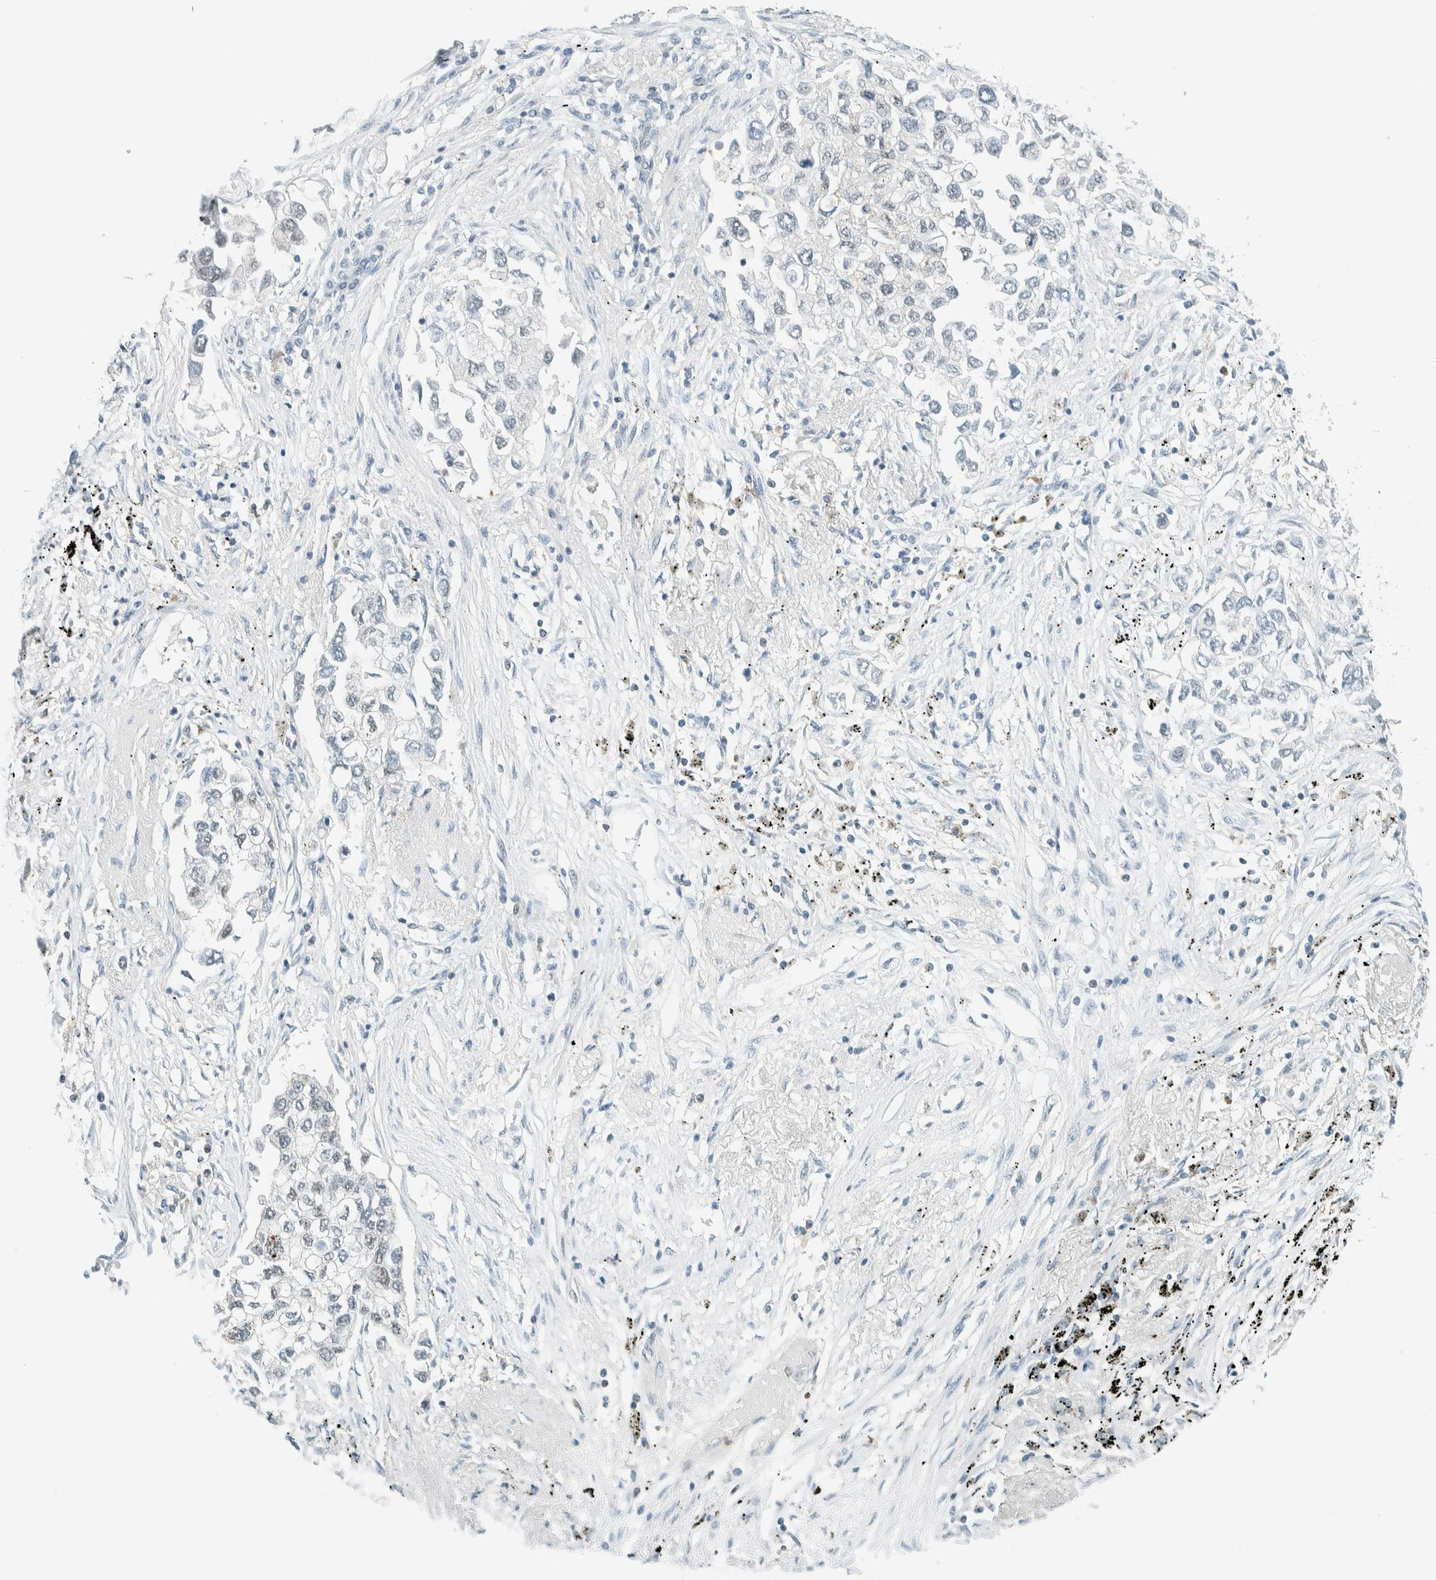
{"staining": {"intensity": "negative", "quantity": "none", "location": "none"}, "tissue": "lung cancer", "cell_type": "Tumor cells", "image_type": "cancer", "snomed": [{"axis": "morphology", "description": "Inflammation, NOS"}, {"axis": "morphology", "description": "Adenocarcinoma, NOS"}, {"axis": "topography", "description": "Lung"}], "caption": "Tumor cells are negative for protein expression in human adenocarcinoma (lung).", "gene": "CYSRT1", "patient": {"sex": "male", "age": 63}}